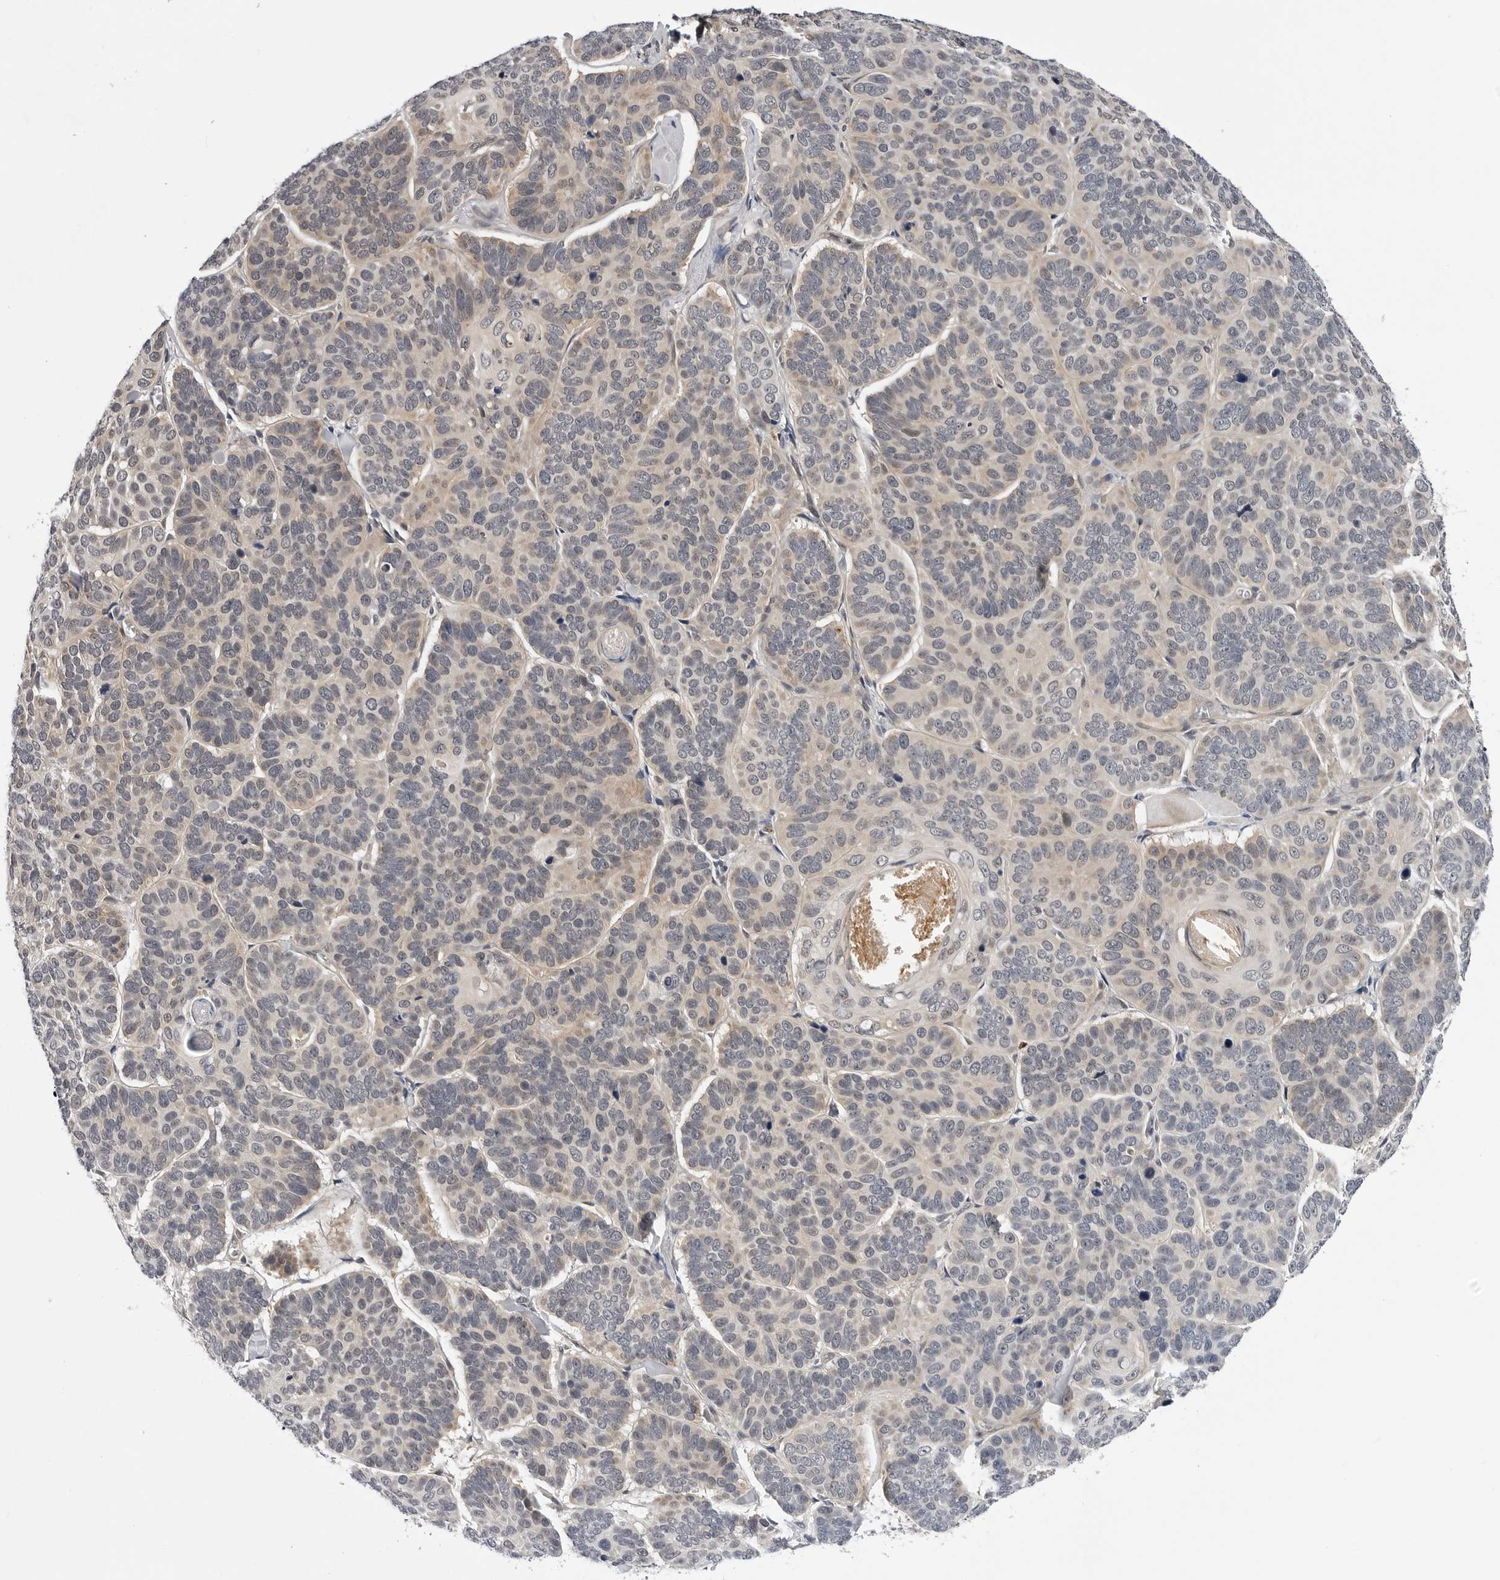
{"staining": {"intensity": "weak", "quantity": "25%-75%", "location": "cytoplasmic/membranous"}, "tissue": "skin cancer", "cell_type": "Tumor cells", "image_type": "cancer", "snomed": [{"axis": "morphology", "description": "Basal cell carcinoma"}, {"axis": "topography", "description": "Skin"}], "caption": "The immunohistochemical stain highlights weak cytoplasmic/membranous staining in tumor cells of skin cancer tissue.", "gene": "KIAA1614", "patient": {"sex": "male", "age": 62}}